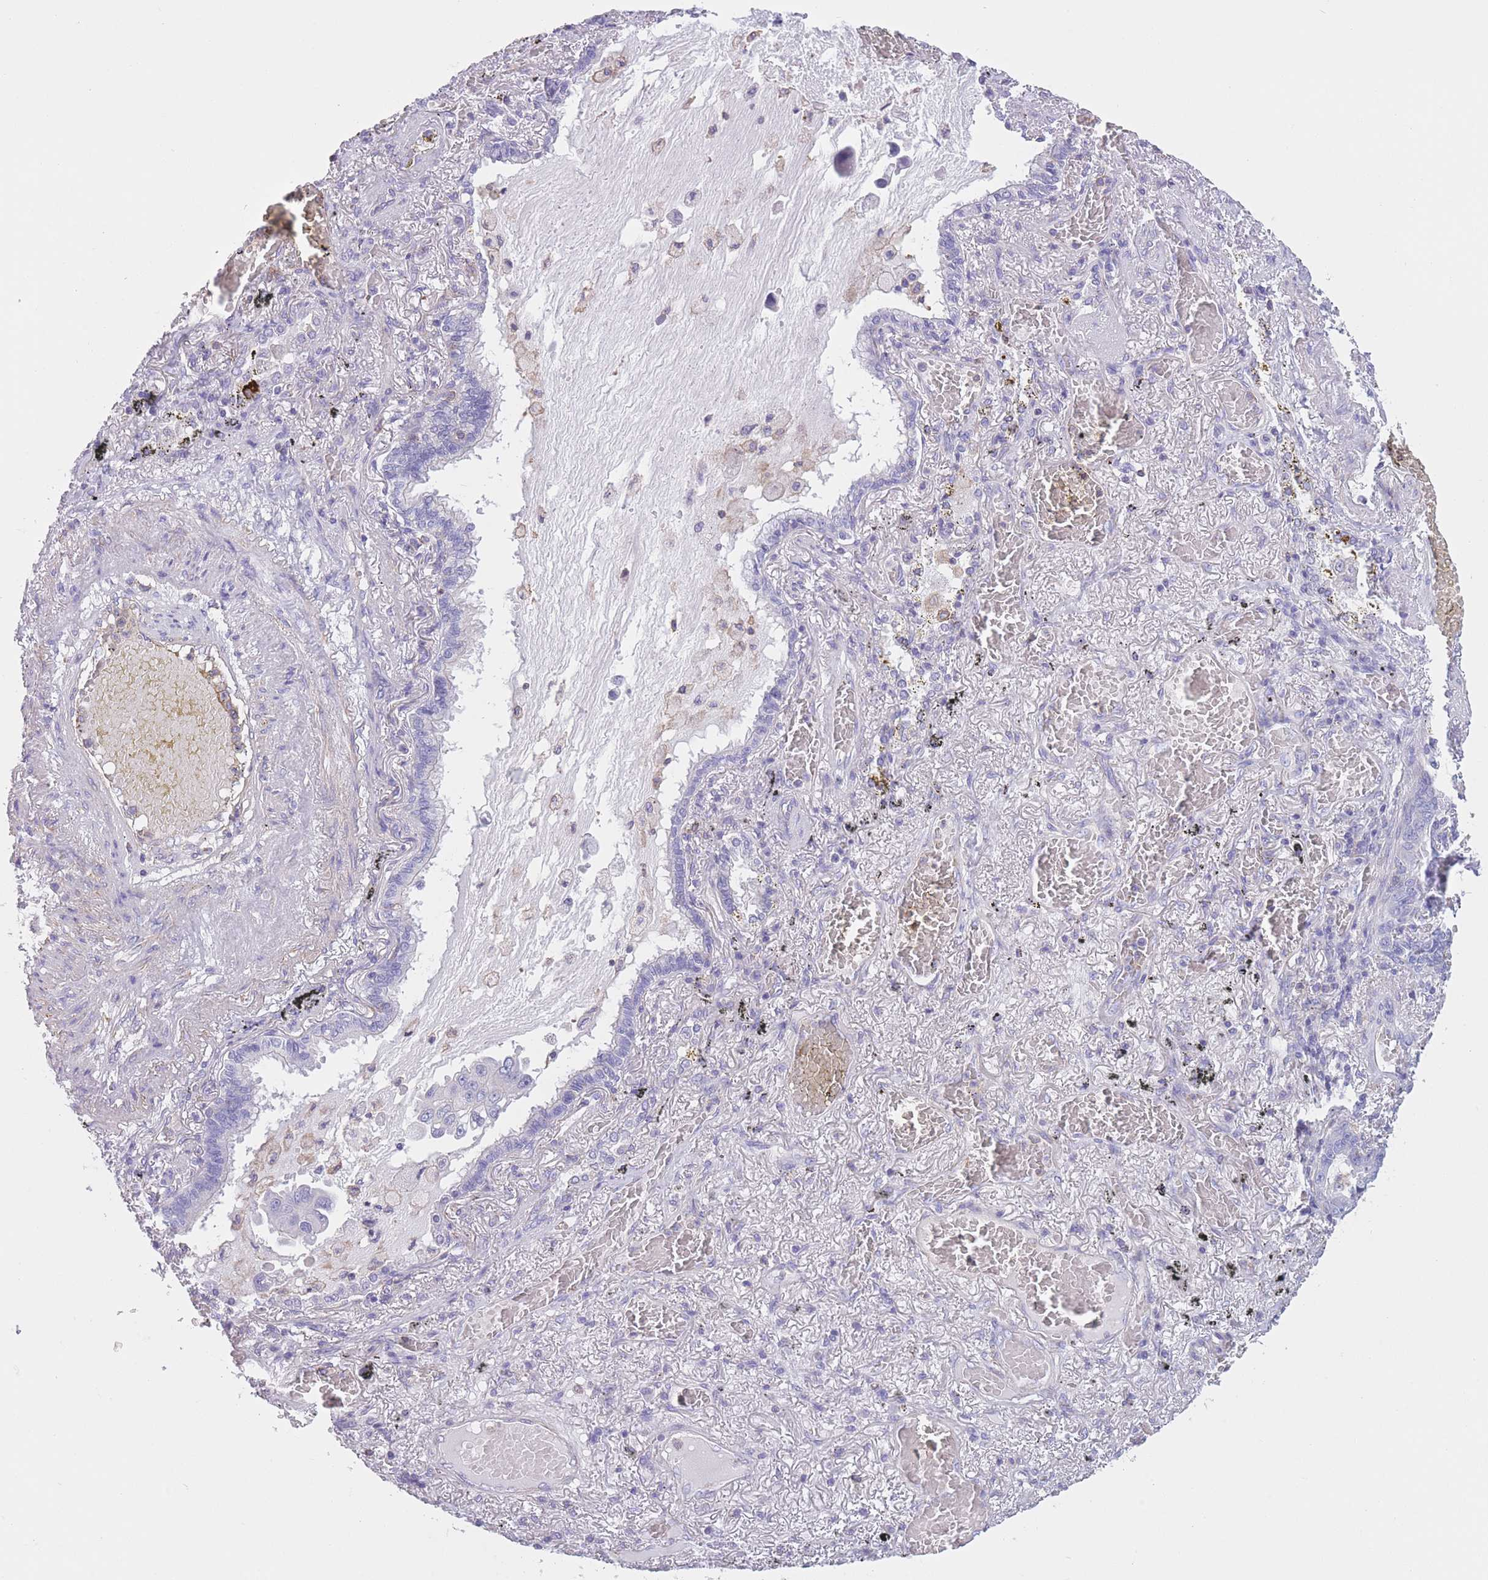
{"staining": {"intensity": "negative", "quantity": "none", "location": "none"}, "tissue": "lung cancer", "cell_type": "Tumor cells", "image_type": "cancer", "snomed": [{"axis": "morphology", "description": "Adenocarcinoma, NOS"}, {"axis": "topography", "description": "Lung"}], "caption": "Immunohistochemistry (IHC) micrograph of human lung cancer (adenocarcinoma) stained for a protein (brown), which reveals no positivity in tumor cells.", "gene": "PDHA1", "patient": {"sex": "male", "age": 64}}